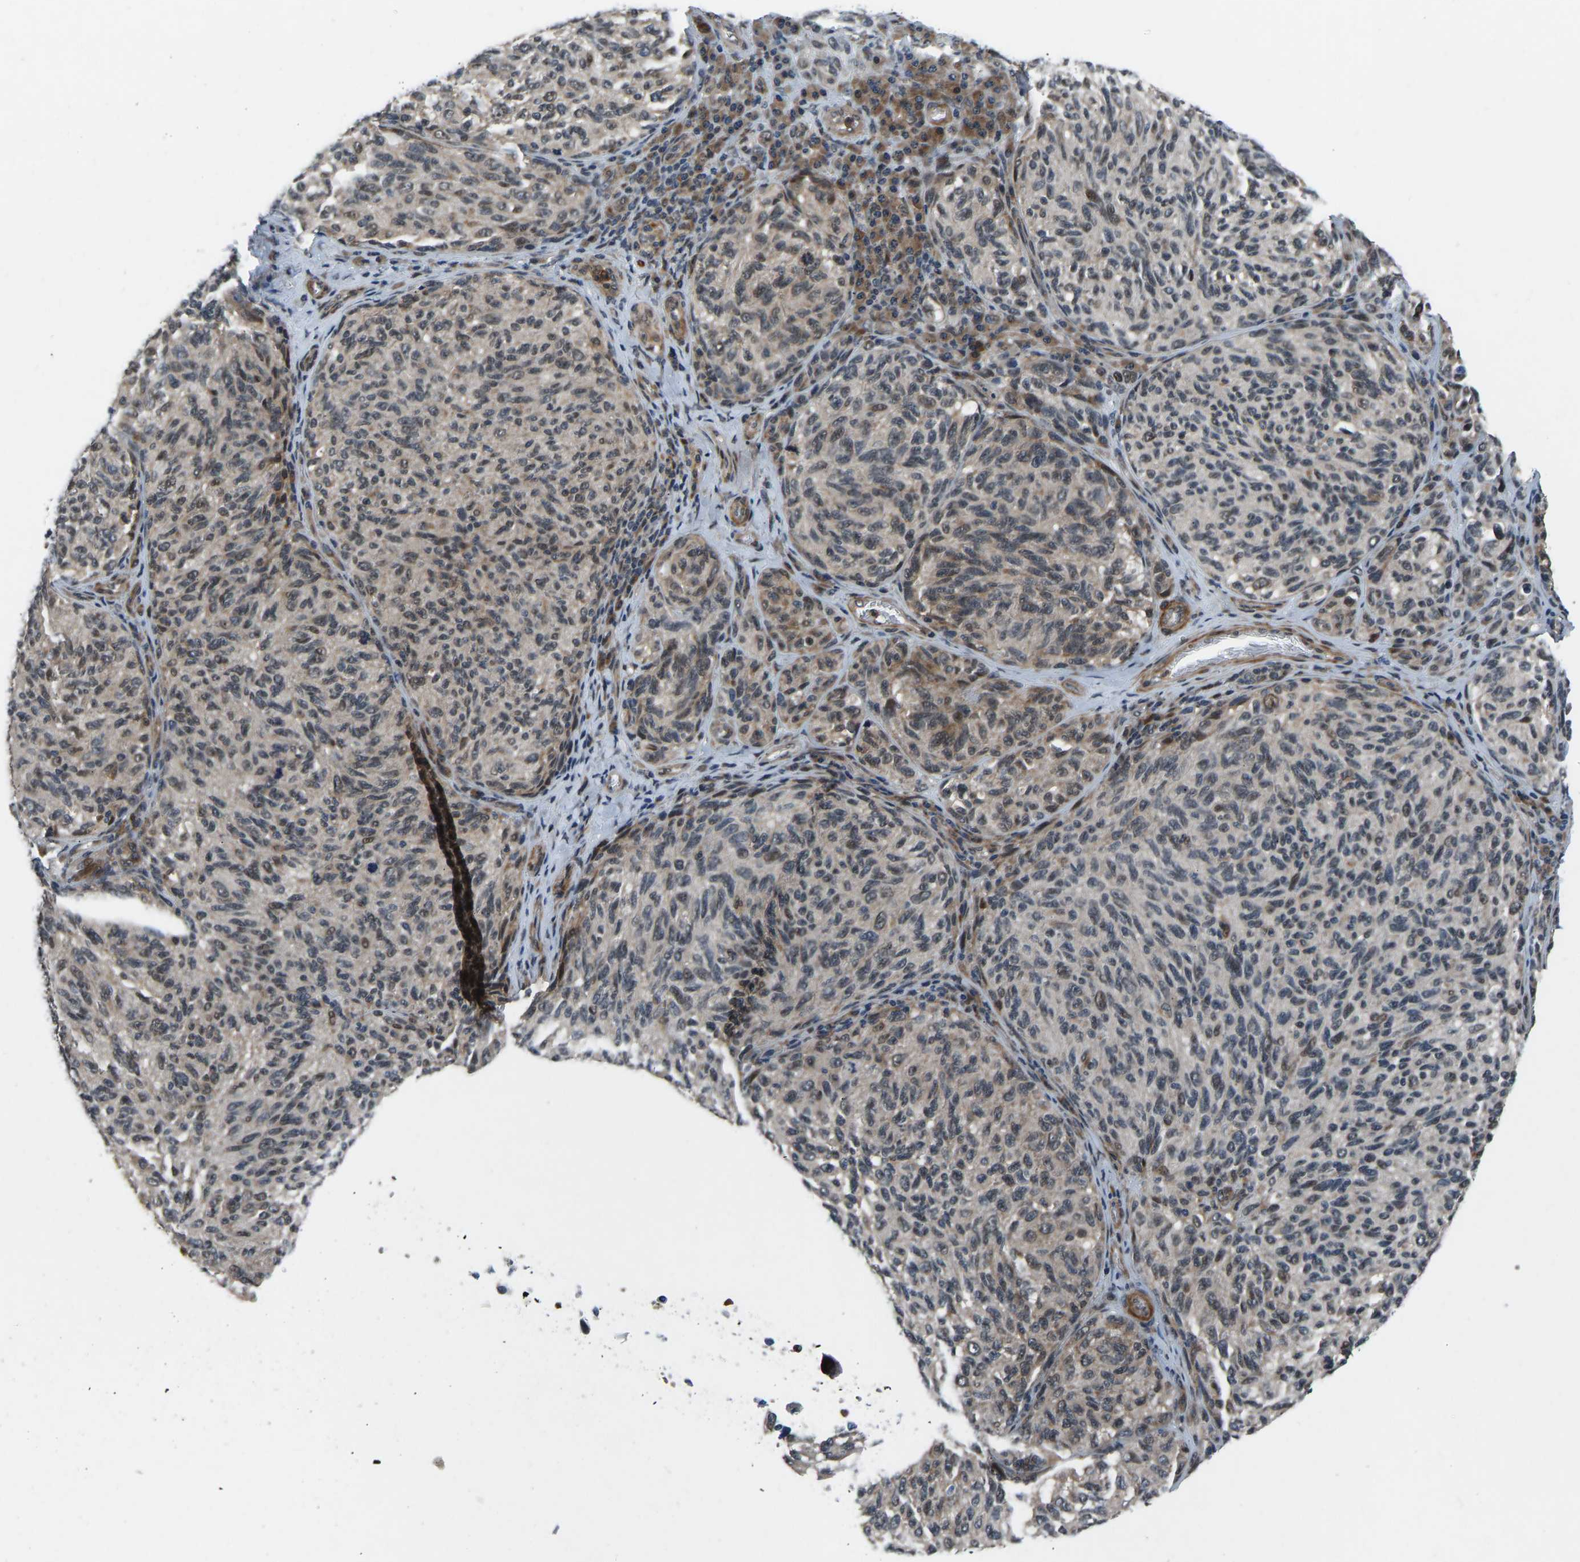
{"staining": {"intensity": "moderate", "quantity": "25%-75%", "location": "cytoplasmic/membranous"}, "tissue": "melanoma", "cell_type": "Tumor cells", "image_type": "cancer", "snomed": [{"axis": "morphology", "description": "Malignant melanoma, NOS"}, {"axis": "topography", "description": "Skin"}], "caption": "IHC of human melanoma displays medium levels of moderate cytoplasmic/membranous positivity in approximately 25%-75% of tumor cells.", "gene": "RLIM", "patient": {"sex": "female", "age": 73}}